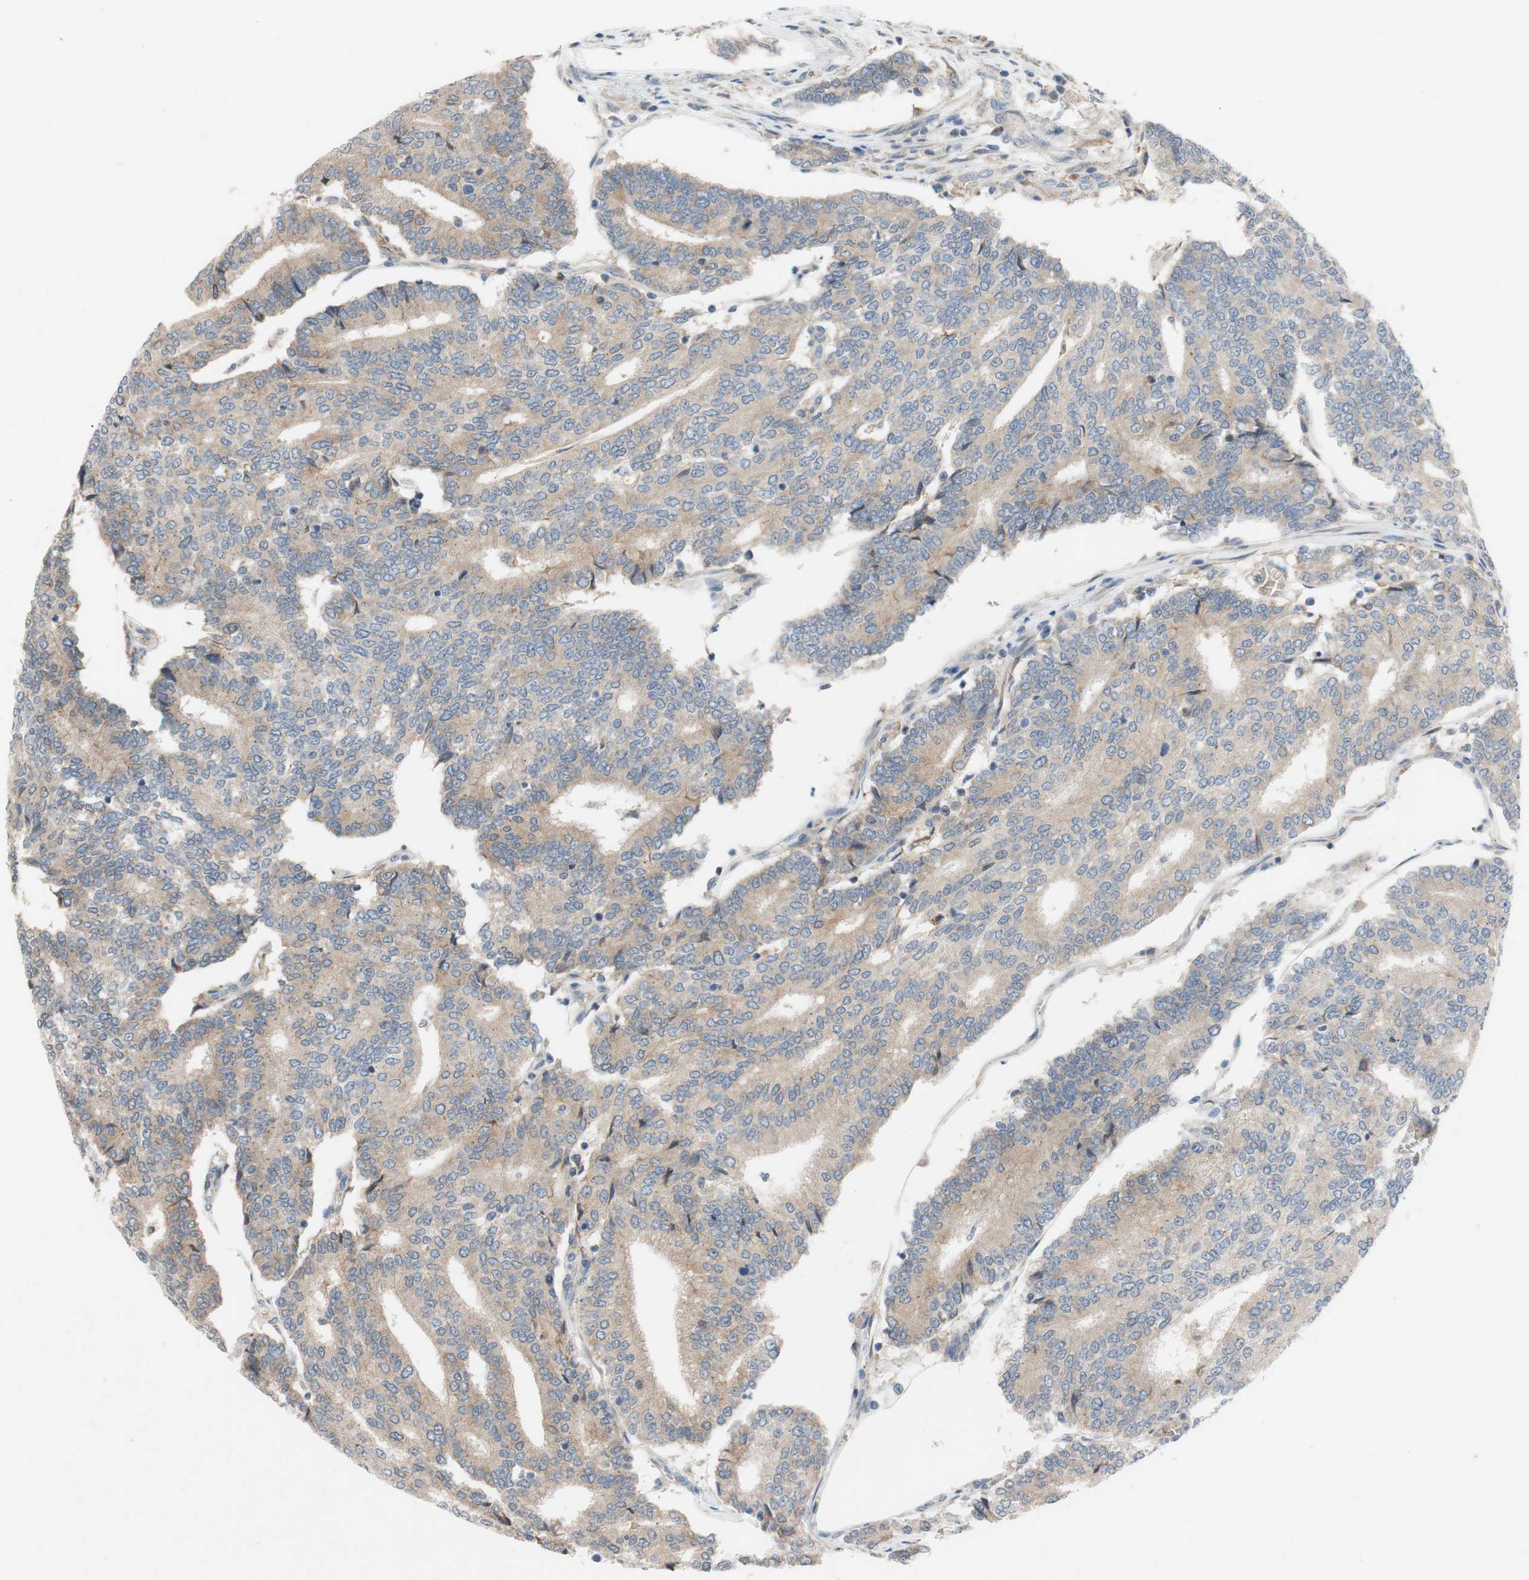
{"staining": {"intensity": "weak", "quantity": ">75%", "location": "cytoplasmic/membranous"}, "tissue": "prostate cancer", "cell_type": "Tumor cells", "image_type": "cancer", "snomed": [{"axis": "morphology", "description": "Adenocarcinoma, High grade"}, {"axis": "topography", "description": "Prostate"}], "caption": "DAB (3,3'-diaminobenzidine) immunohistochemical staining of human prostate cancer (adenocarcinoma (high-grade)) exhibits weak cytoplasmic/membranous protein staining in approximately >75% of tumor cells.", "gene": "ADD2", "patient": {"sex": "male", "age": 55}}